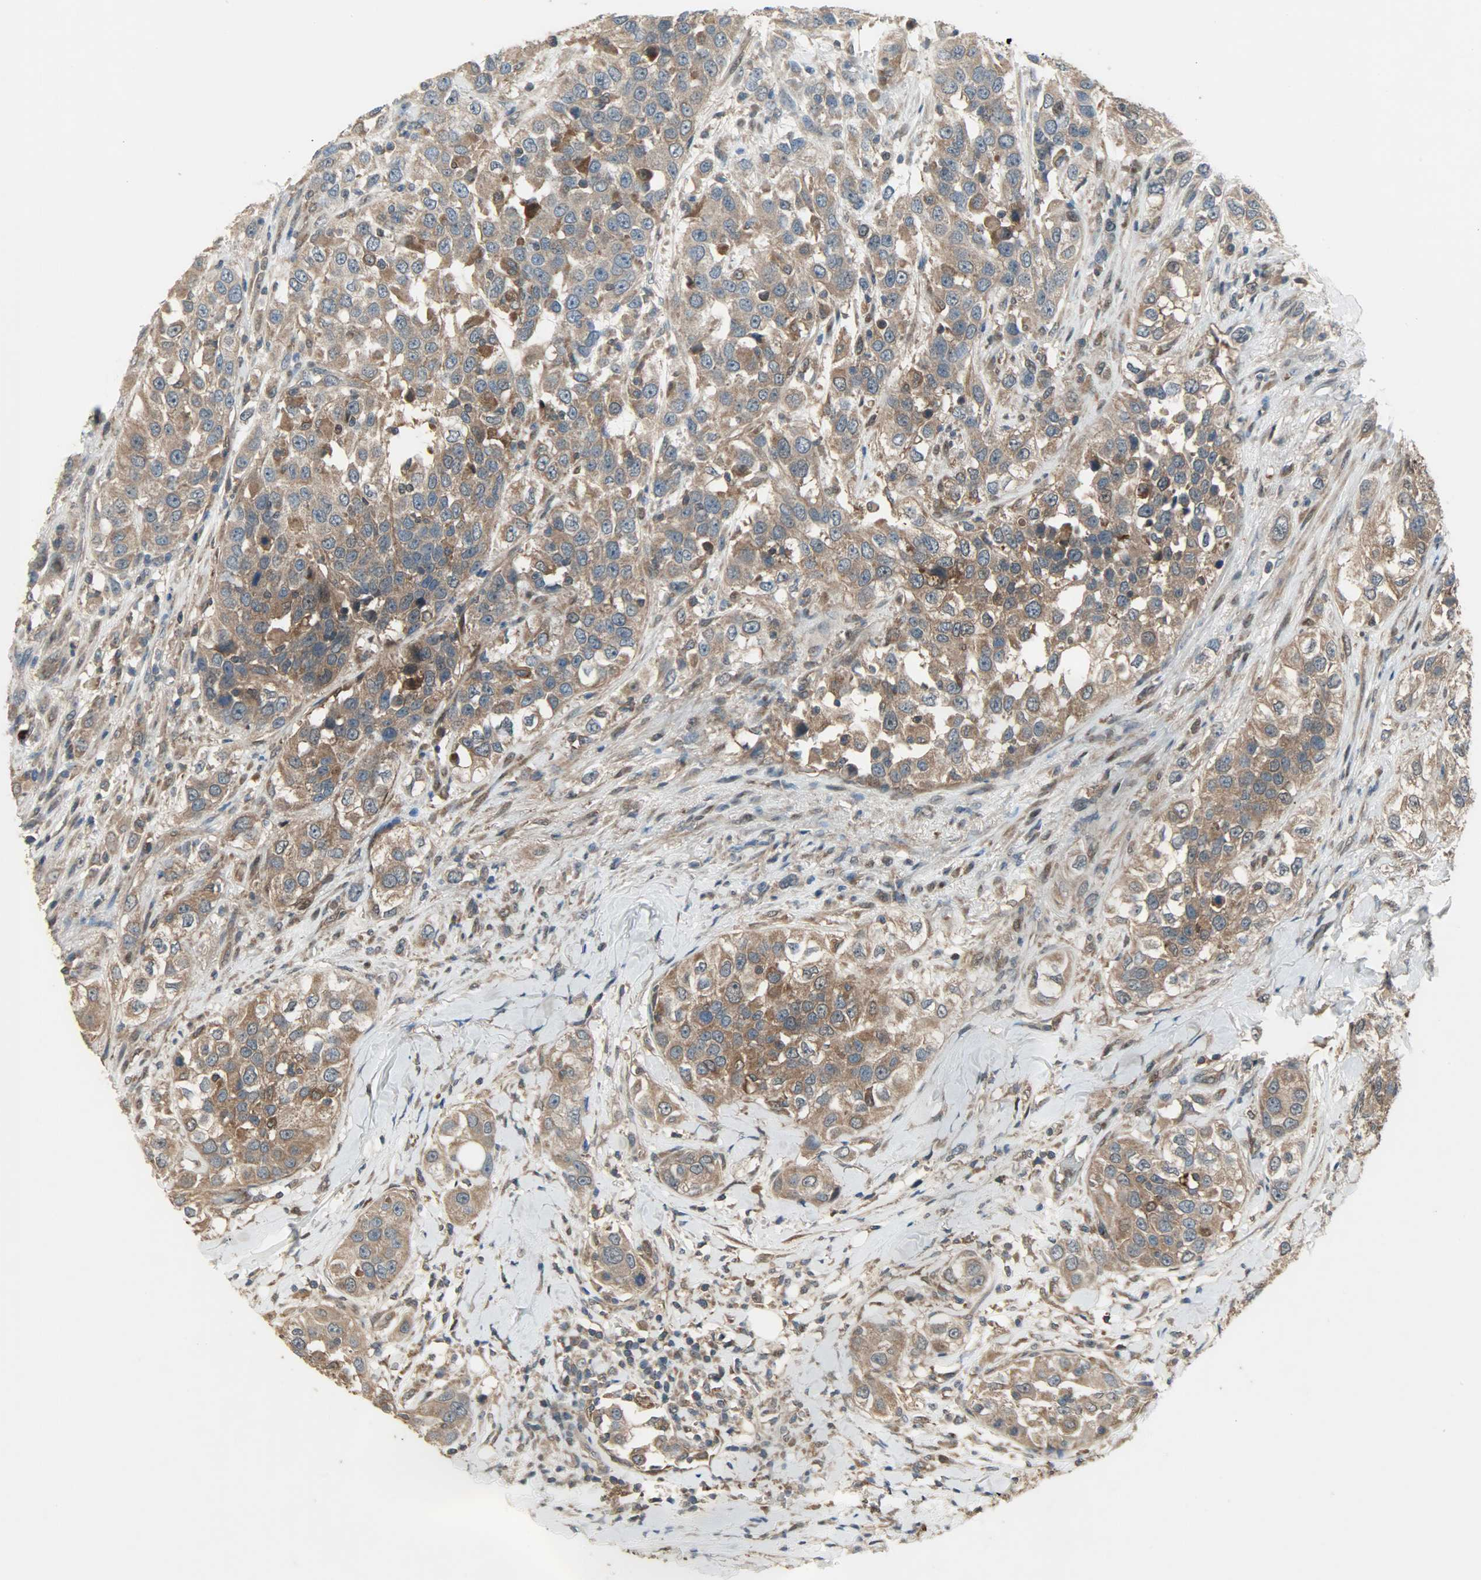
{"staining": {"intensity": "strong", "quantity": ">75%", "location": "cytoplasmic/membranous"}, "tissue": "urothelial cancer", "cell_type": "Tumor cells", "image_type": "cancer", "snomed": [{"axis": "morphology", "description": "Urothelial carcinoma, High grade"}, {"axis": "topography", "description": "Urinary bladder"}], "caption": "An immunohistochemistry (IHC) photomicrograph of neoplastic tissue is shown. Protein staining in brown labels strong cytoplasmic/membranous positivity in high-grade urothelial carcinoma within tumor cells.", "gene": "AMT", "patient": {"sex": "female", "age": 80}}